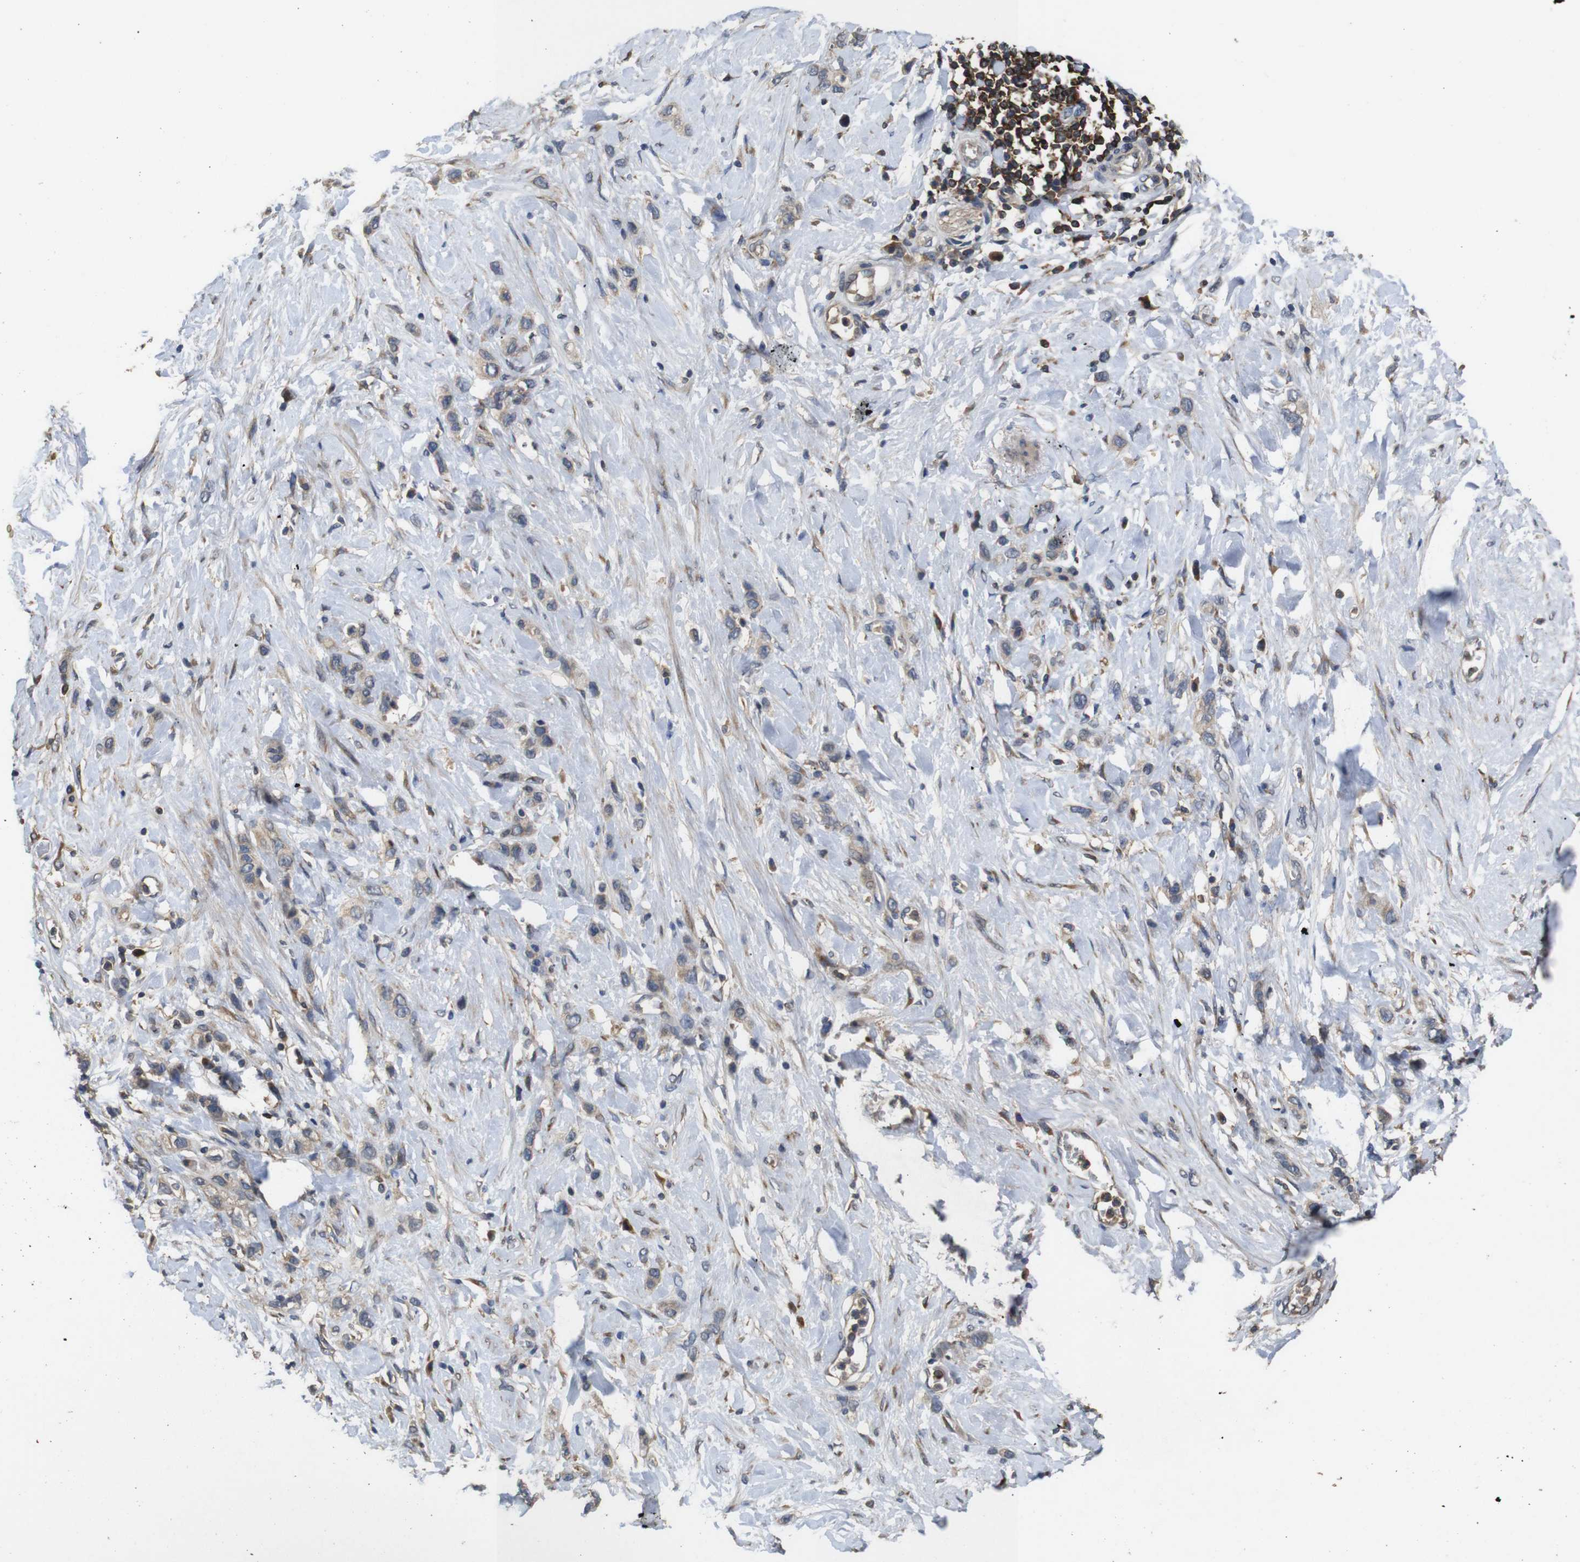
{"staining": {"intensity": "weak", "quantity": ">75%", "location": "cytoplasmic/membranous"}, "tissue": "stomach cancer", "cell_type": "Tumor cells", "image_type": "cancer", "snomed": [{"axis": "morphology", "description": "Adenocarcinoma, NOS"}, {"axis": "morphology", "description": "Adenocarcinoma, High grade"}, {"axis": "topography", "description": "Stomach, upper"}, {"axis": "topography", "description": "Stomach, lower"}], "caption": "This is an image of immunohistochemistry staining of stomach adenocarcinoma (high-grade), which shows weak positivity in the cytoplasmic/membranous of tumor cells.", "gene": "ARHGAP24", "patient": {"sex": "female", "age": 65}}